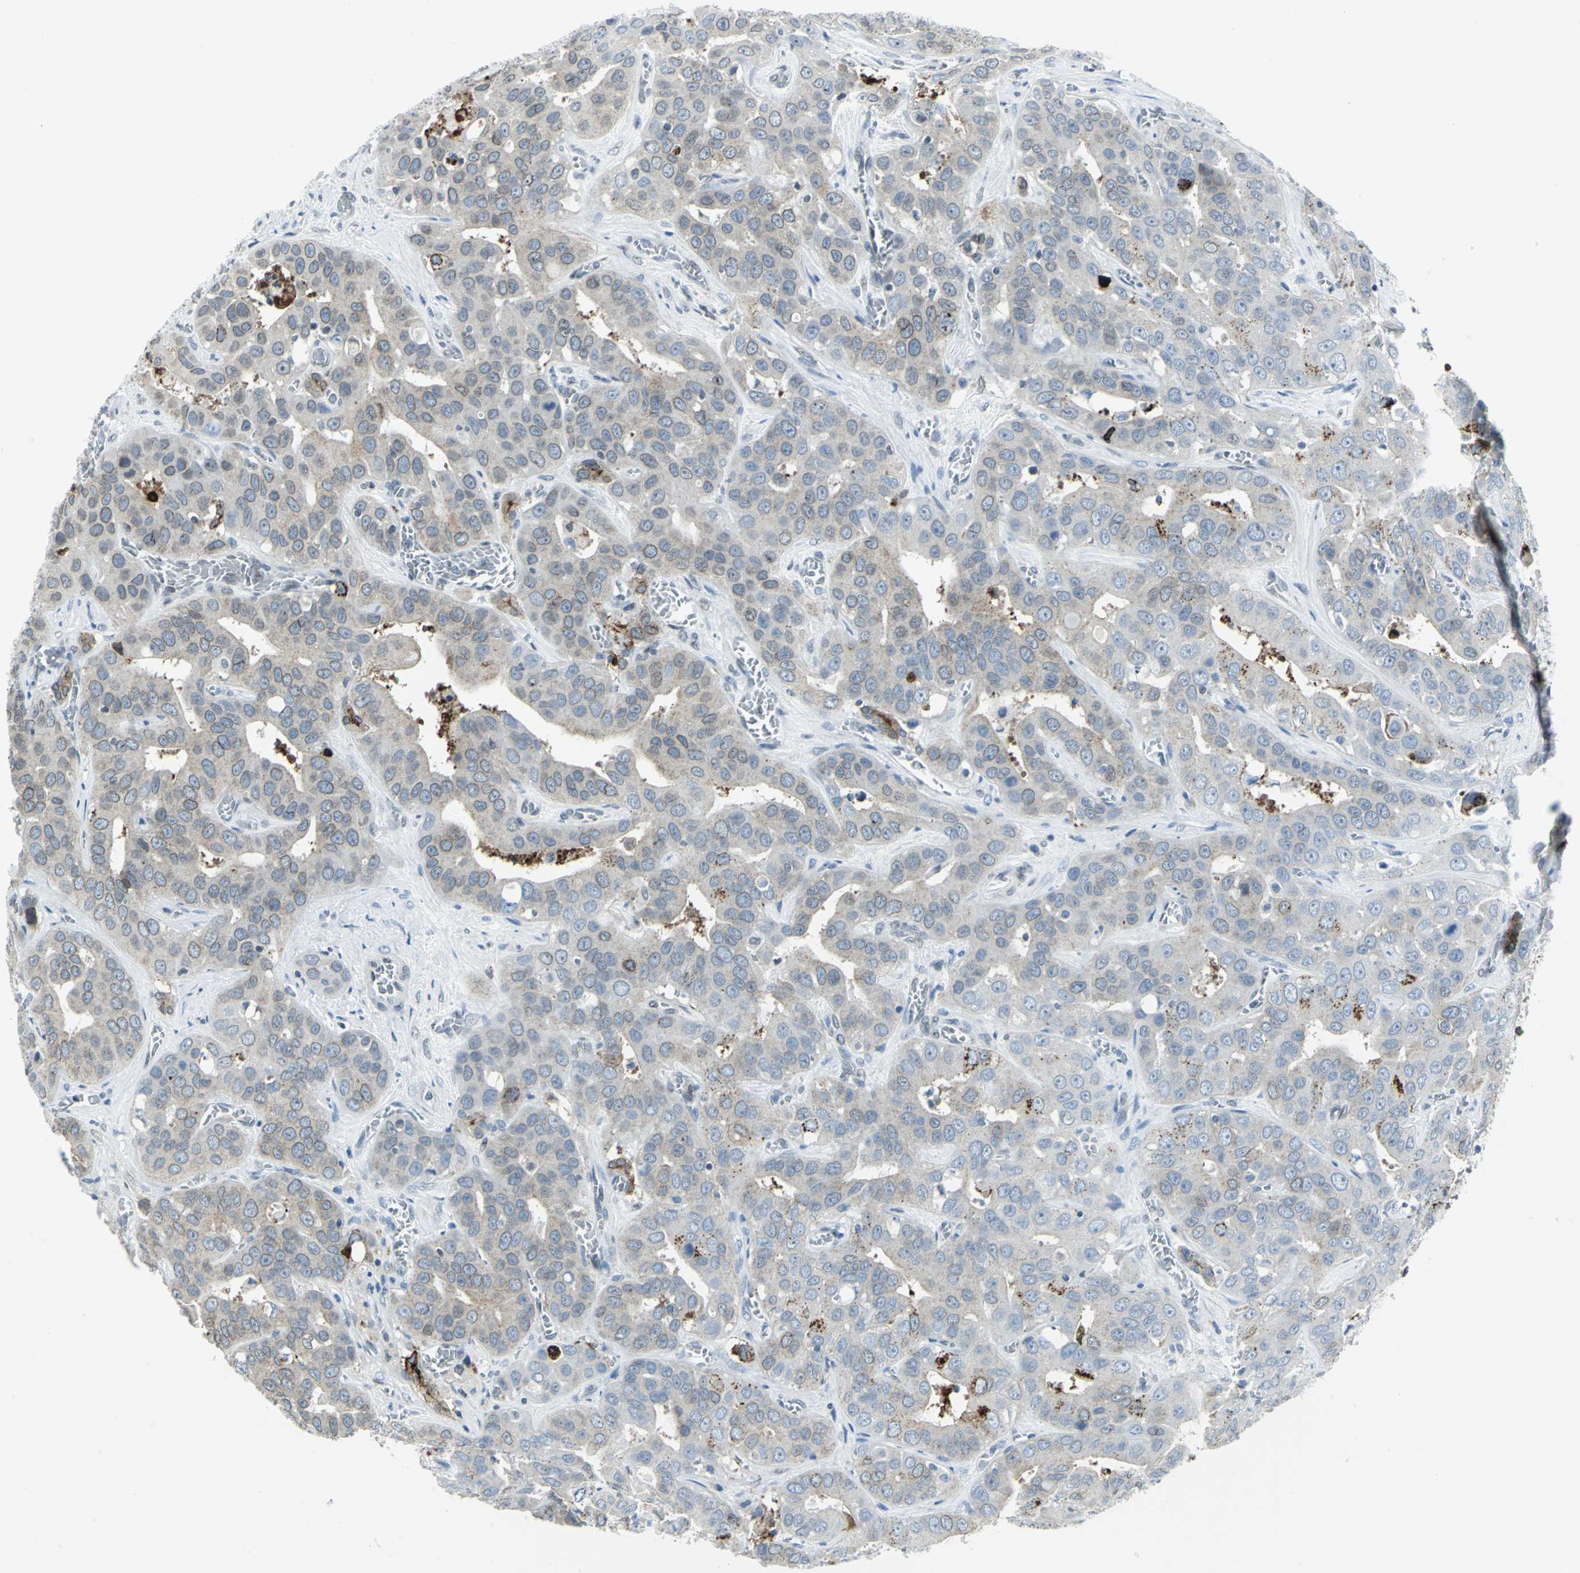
{"staining": {"intensity": "weak", "quantity": "25%-75%", "location": "cytoplasmic/membranous"}, "tissue": "liver cancer", "cell_type": "Tumor cells", "image_type": "cancer", "snomed": [{"axis": "morphology", "description": "Cholangiocarcinoma"}, {"axis": "topography", "description": "Liver"}], "caption": "Protein expression analysis of human liver cancer reveals weak cytoplasmic/membranous staining in about 25%-75% of tumor cells.", "gene": "SNUPN", "patient": {"sex": "female", "age": 52}}